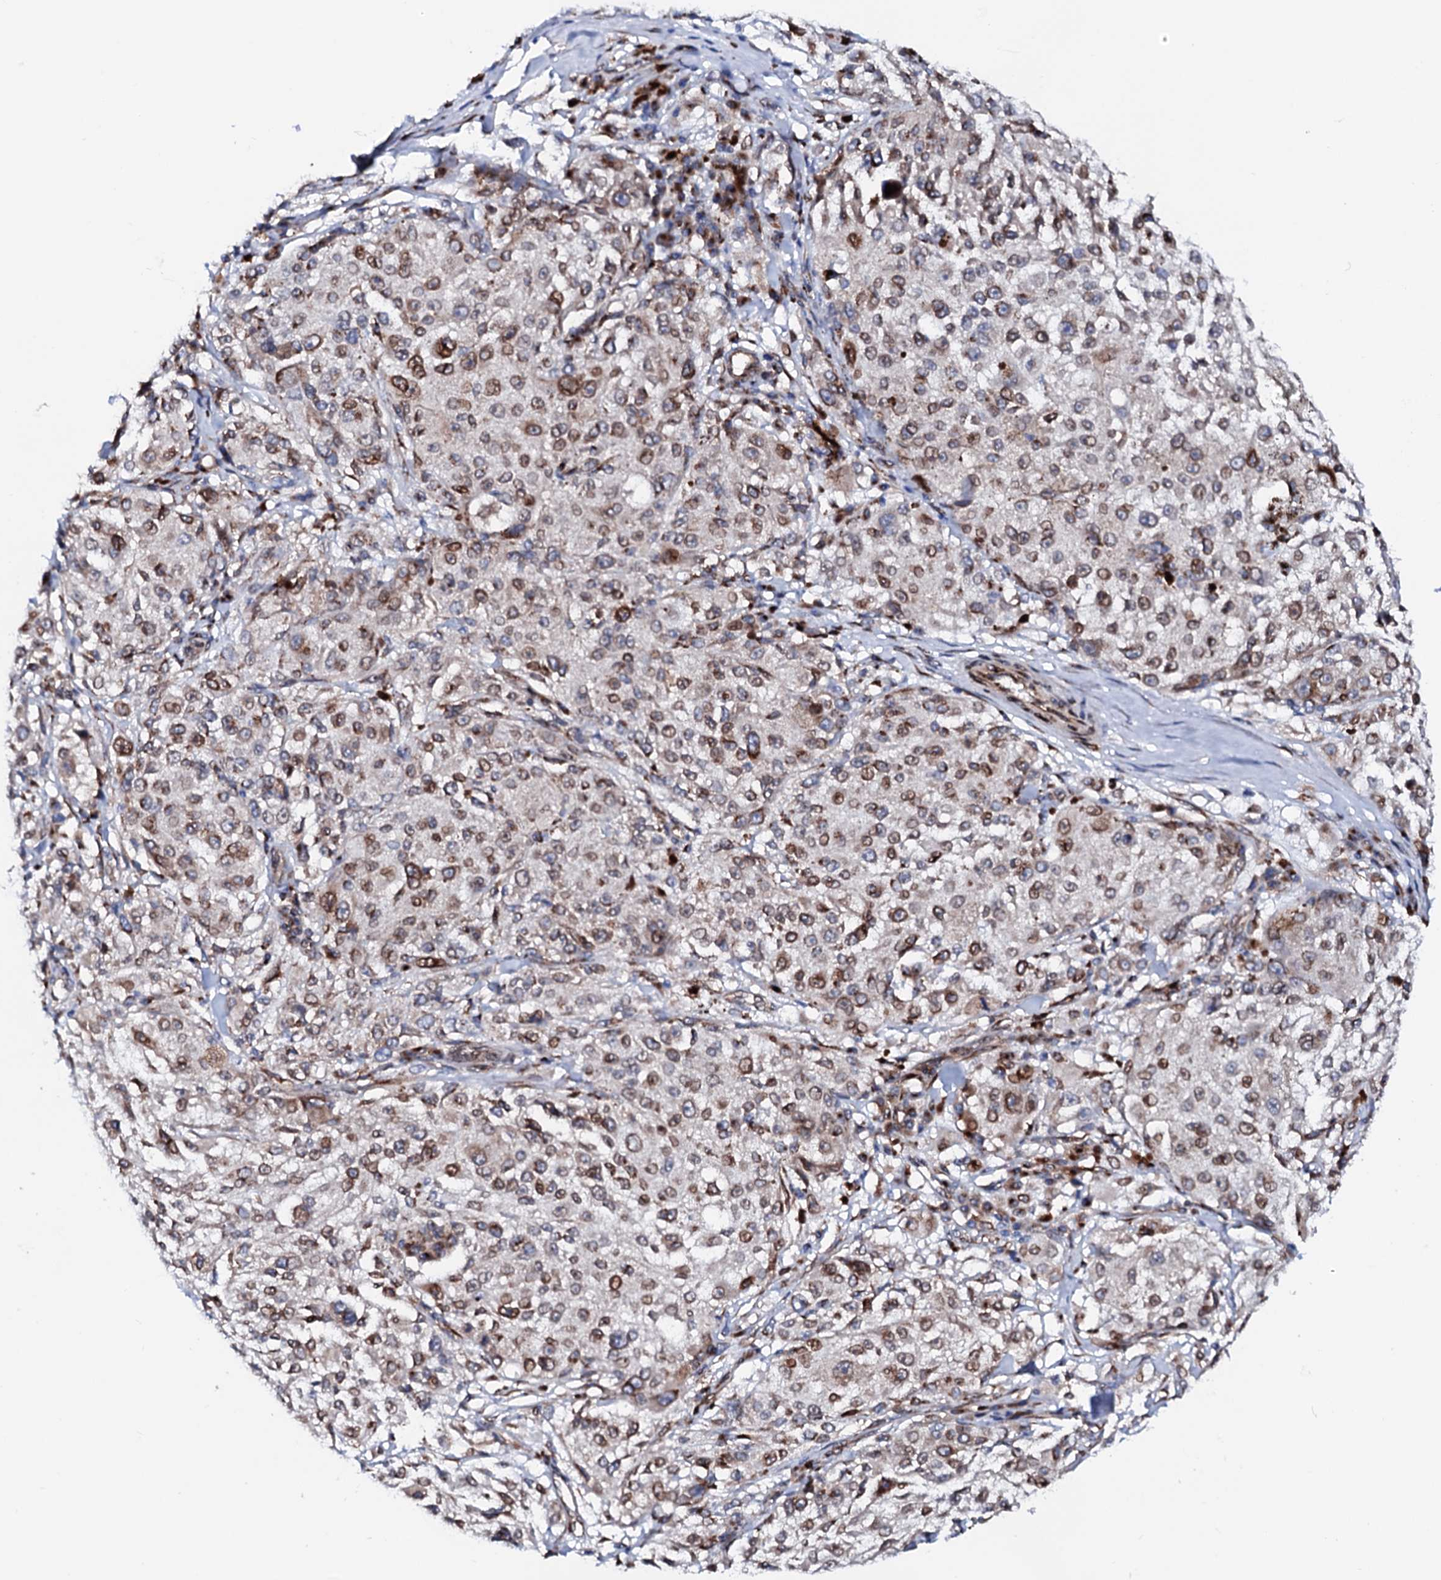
{"staining": {"intensity": "moderate", "quantity": "25%-75%", "location": "cytoplasmic/membranous"}, "tissue": "melanoma", "cell_type": "Tumor cells", "image_type": "cancer", "snomed": [{"axis": "morphology", "description": "Necrosis, NOS"}, {"axis": "morphology", "description": "Malignant melanoma, NOS"}, {"axis": "topography", "description": "Skin"}], "caption": "Protein expression analysis of malignant melanoma demonstrates moderate cytoplasmic/membranous staining in approximately 25%-75% of tumor cells. (DAB IHC with brightfield microscopy, high magnification).", "gene": "TMCO3", "patient": {"sex": "female", "age": 87}}